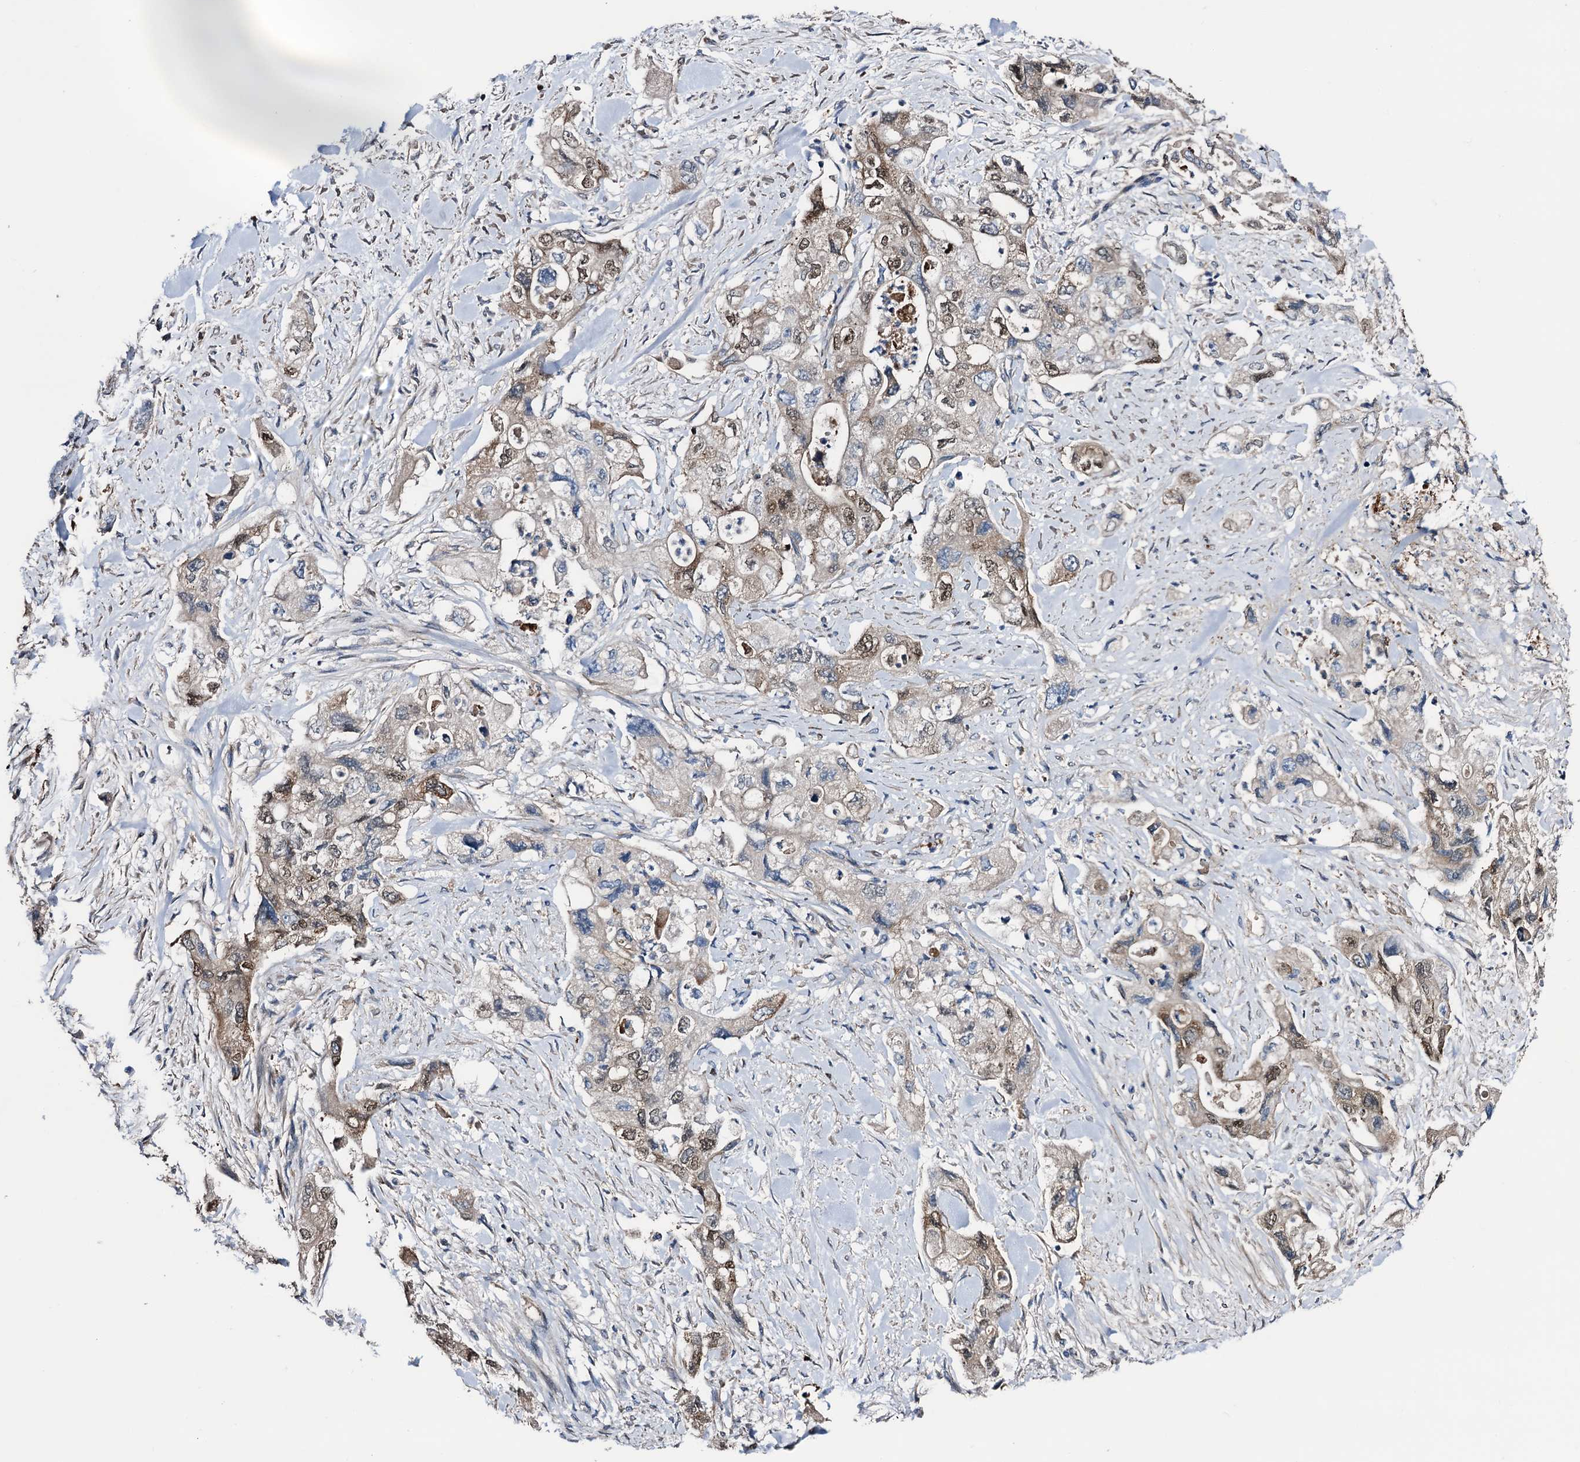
{"staining": {"intensity": "weak", "quantity": "25%-75%", "location": "nuclear"}, "tissue": "pancreatic cancer", "cell_type": "Tumor cells", "image_type": "cancer", "snomed": [{"axis": "morphology", "description": "Adenocarcinoma, NOS"}, {"axis": "topography", "description": "Pancreas"}], "caption": "A micrograph showing weak nuclear positivity in approximately 25%-75% of tumor cells in adenocarcinoma (pancreatic), as visualized by brown immunohistochemical staining.", "gene": "NCAPD2", "patient": {"sex": "female", "age": 73}}